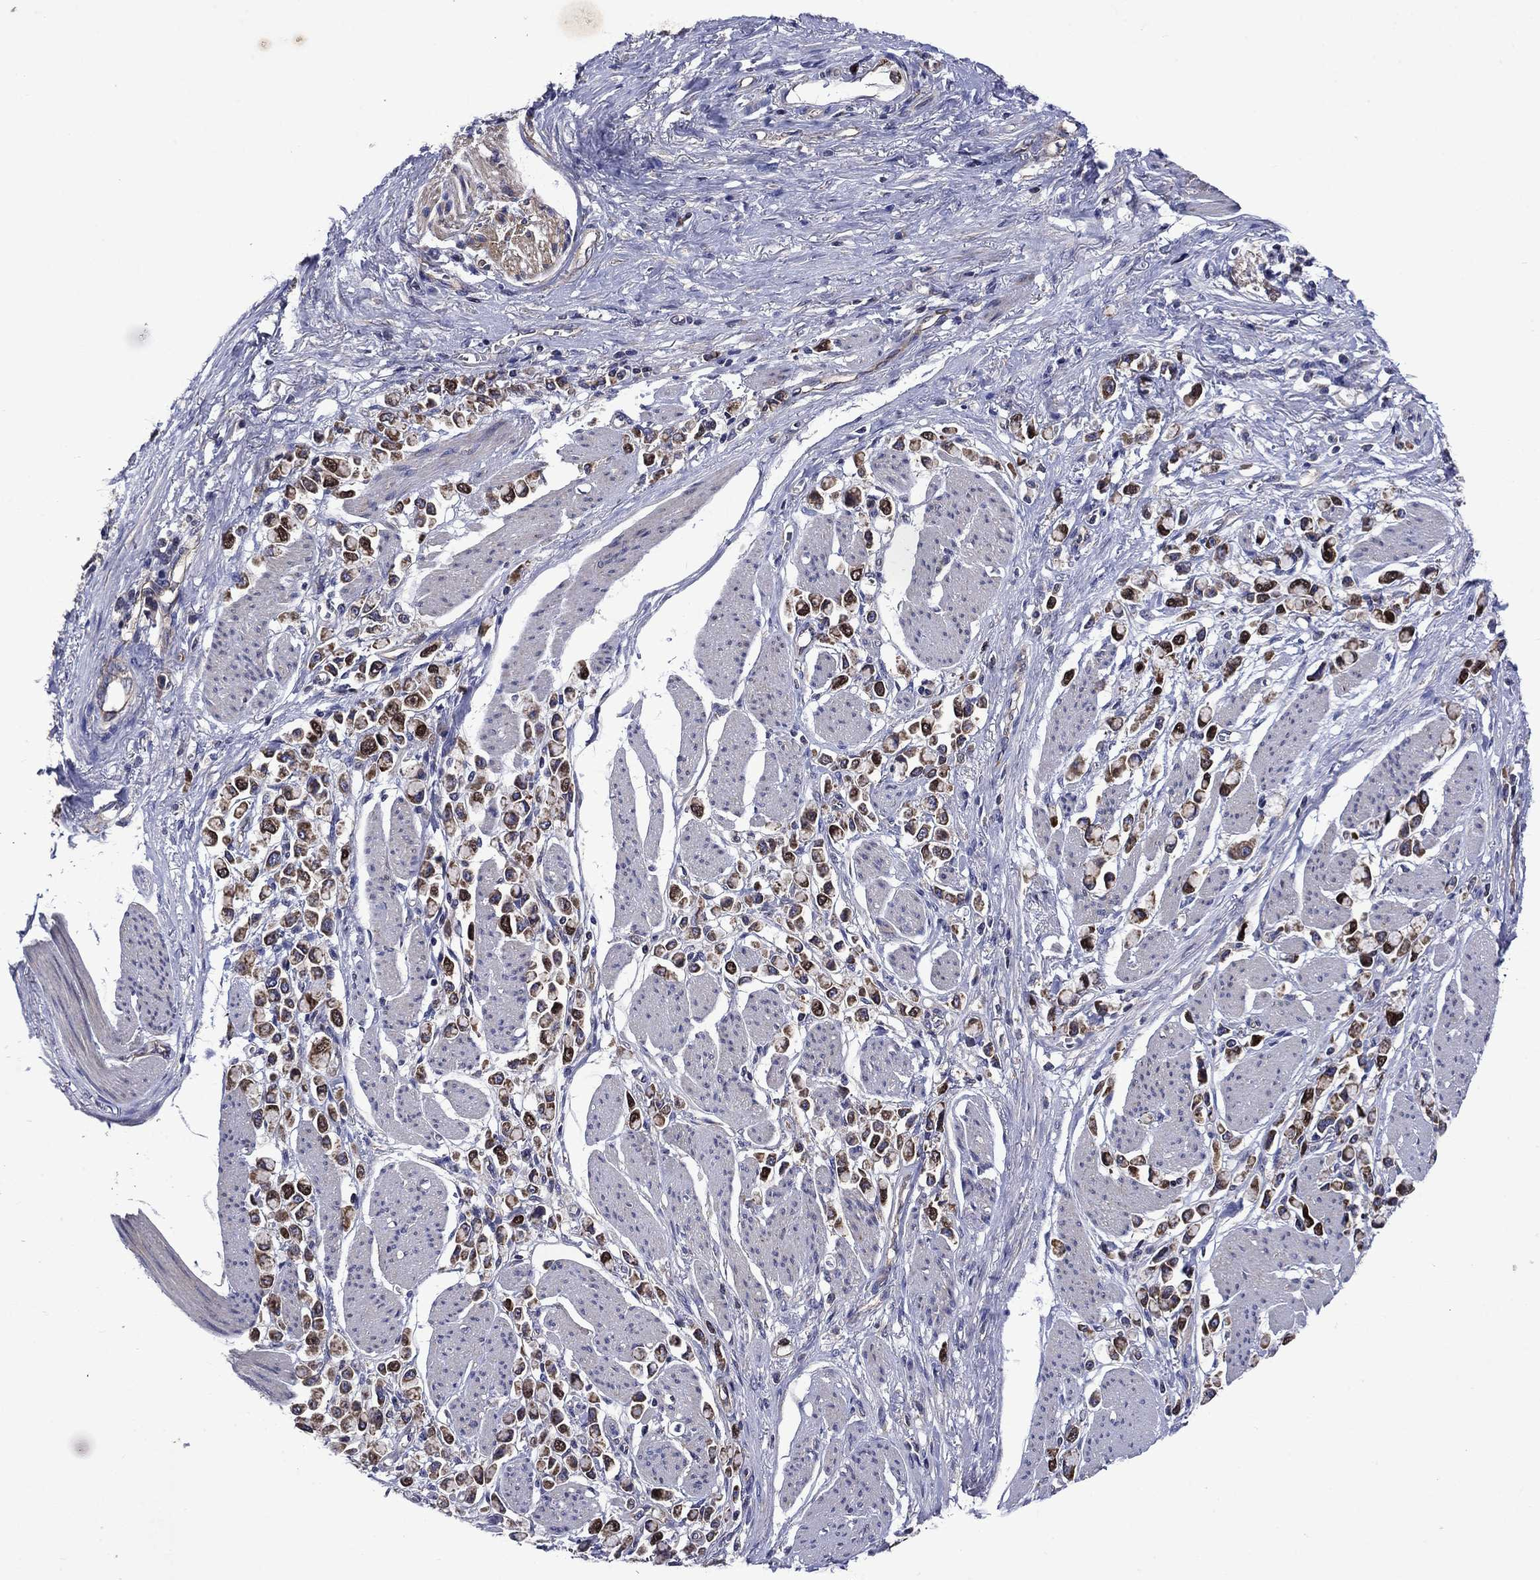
{"staining": {"intensity": "strong", "quantity": ">75%", "location": "cytoplasmic/membranous"}, "tissue": "stomach cancer", "cell_type": "Tumor cells", "image_type": "cancer", "snomed": [{"axis": "morphology", "description": "Adenocarcinoma, NOS"}, {"axis": "topography", "description": "Stomach"}], "caption": "Protein expression by immunohistochemistry (IHC) reveals strong cytoplasmic/membranous expression in approximately >75% of tumor cells in stomach adenocarcinoma.", "gene": "KIF22", "patient": {"sex": "female", "age": 81}}